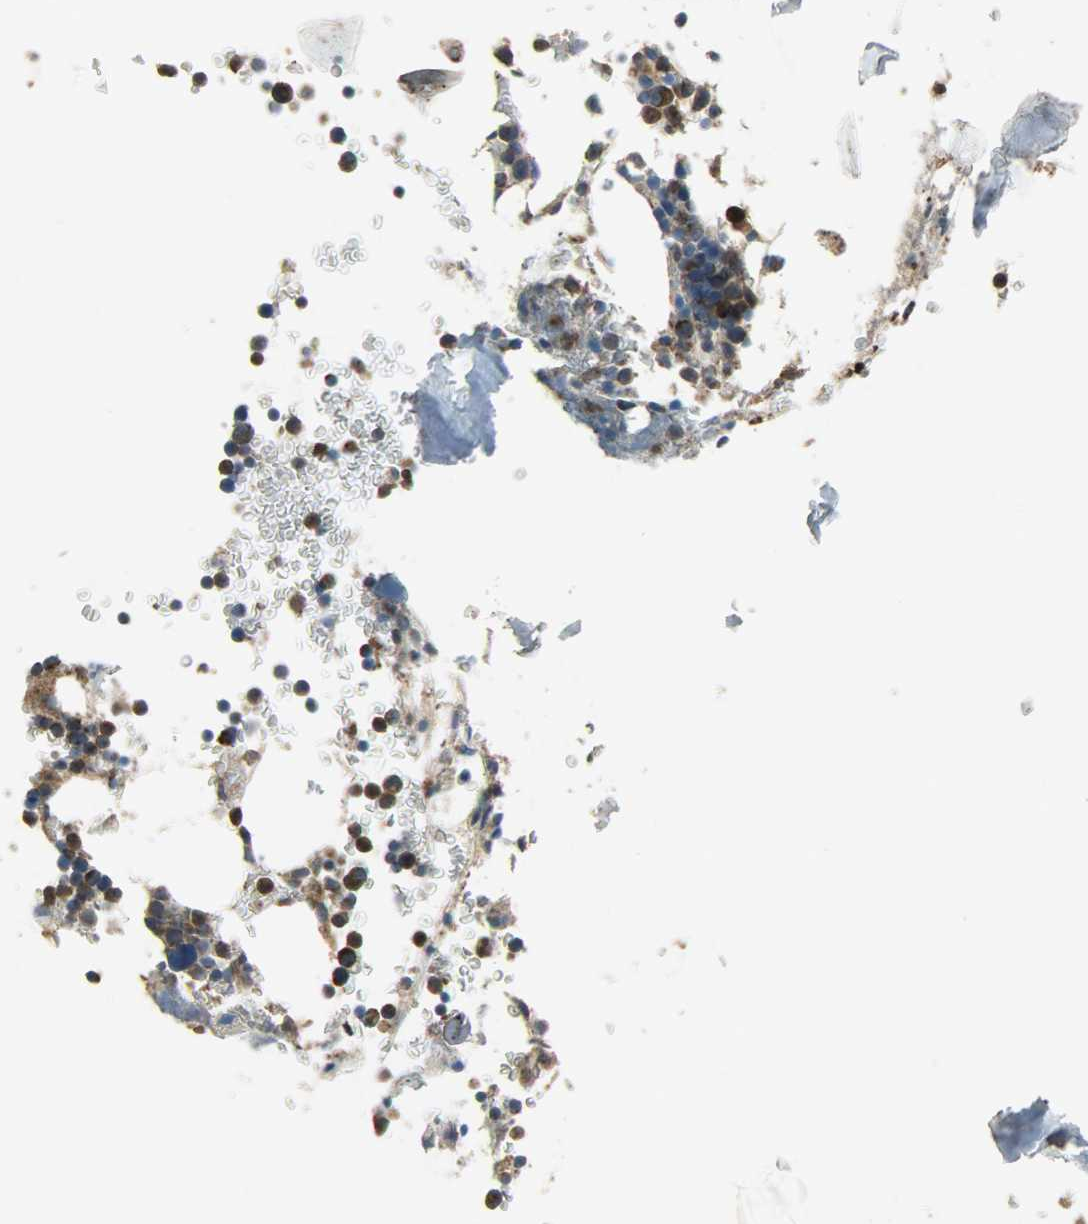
{"staining": {"intensity": "strong", "quantity": ">75%", "location": "nuclear"}, "tissue": "bone marrow", "cell_type": "Hematopoietic cells", "image_type": "normal", "snomed": [{"axis": "morphology", "description": "Normal tissue, NOS"}, {"axis": "topography", "description": "Bone marrow"}], "caption": "DAB (3,3'-diaminobenzidine) immunohistochemical staining of normal bone marrow exhibits strong nuclear protein expression in about >75% of hematopoietic cells.", "gene": "AMT", "patient": {"sex": "female", "age": 73}}